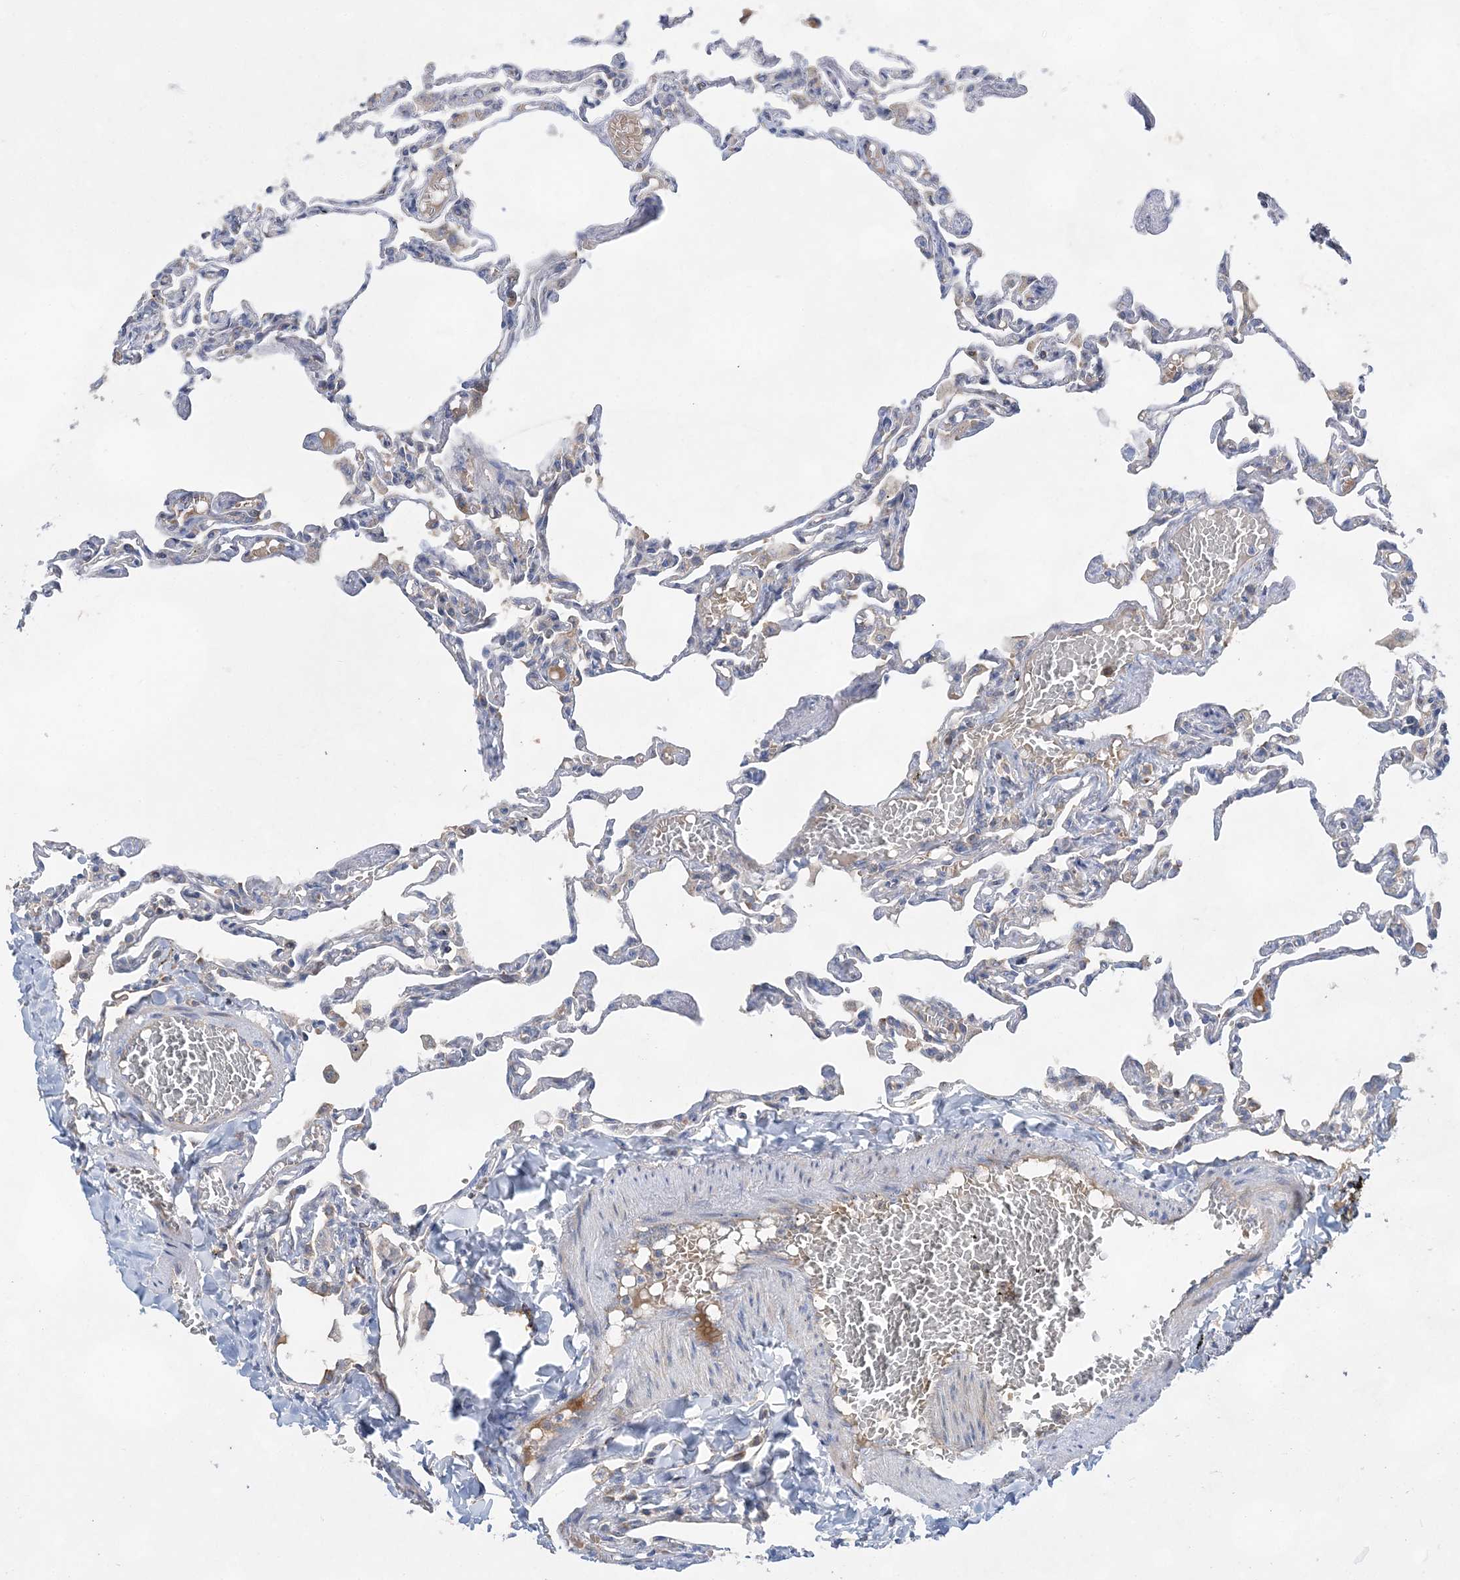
{"staining": {"intensity": "negative", "quantity": "none", "location": "none"}, "tissue": "lung", "cell_type": "Alveolar cells", "image_type": "normal", "snomed": [{"axis": "morphology", "description": "Normal tissue, NOS"}, {"axis": "topography", "description": "Lung"}], "caption": "Unremarkable lung was stained to show a protein in brown. There is no significant positivity in alveolar cells.", "gene": "TRAPPC13", "patient": {"sex": "male", "age": 21}}